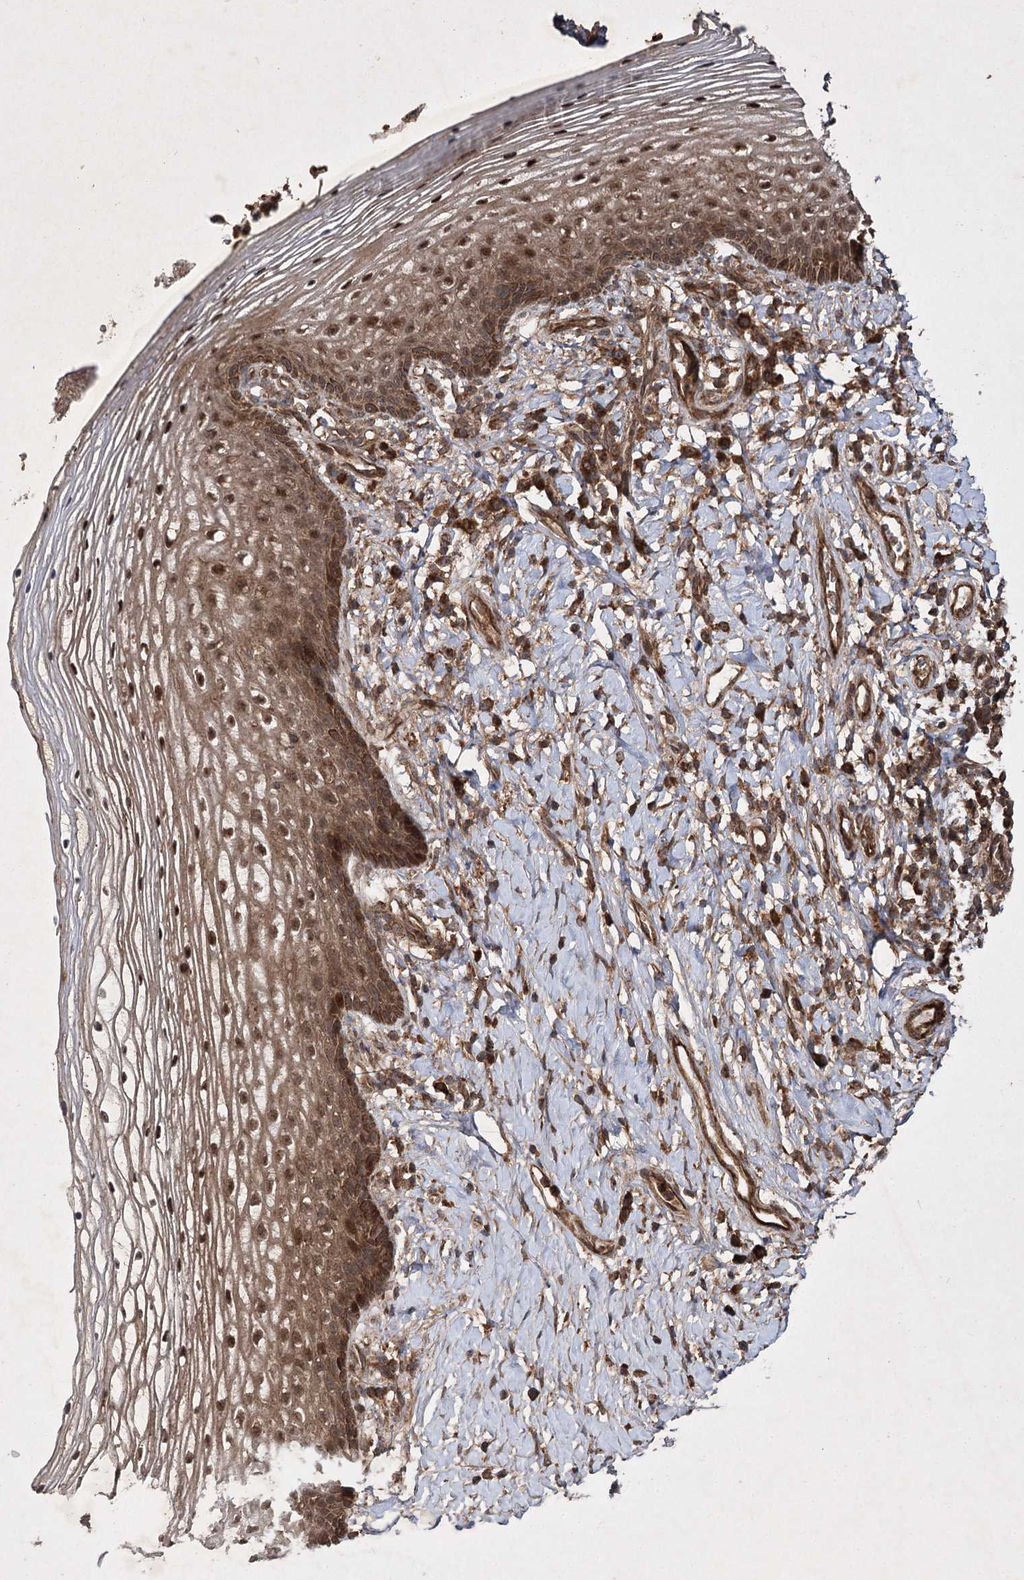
{"staining": {"intensity": "moderate", "quantity": ">75%", "location": "cytoplasmic/membranous,nuclear"}, "tissue": "vagina", "cell_type": "Squamous epithelial cells", "image_type": "normal", "snomed": [{"axis": "morphology", "description": "Normal tissue, NOS"}, {"axis": "topography", "description": "Vagina"}], "caption": "Protein expression analysis of unremarkable vagina displays moderate cytoplasmic/membranous,nuclear expression in approximately >75% of squamous epithelial cells. (DAB = brown stain, brightfield microscopy at high magnification).", "gene": "DNAJC13", "patient": {"sex": "female", "age": 60}}